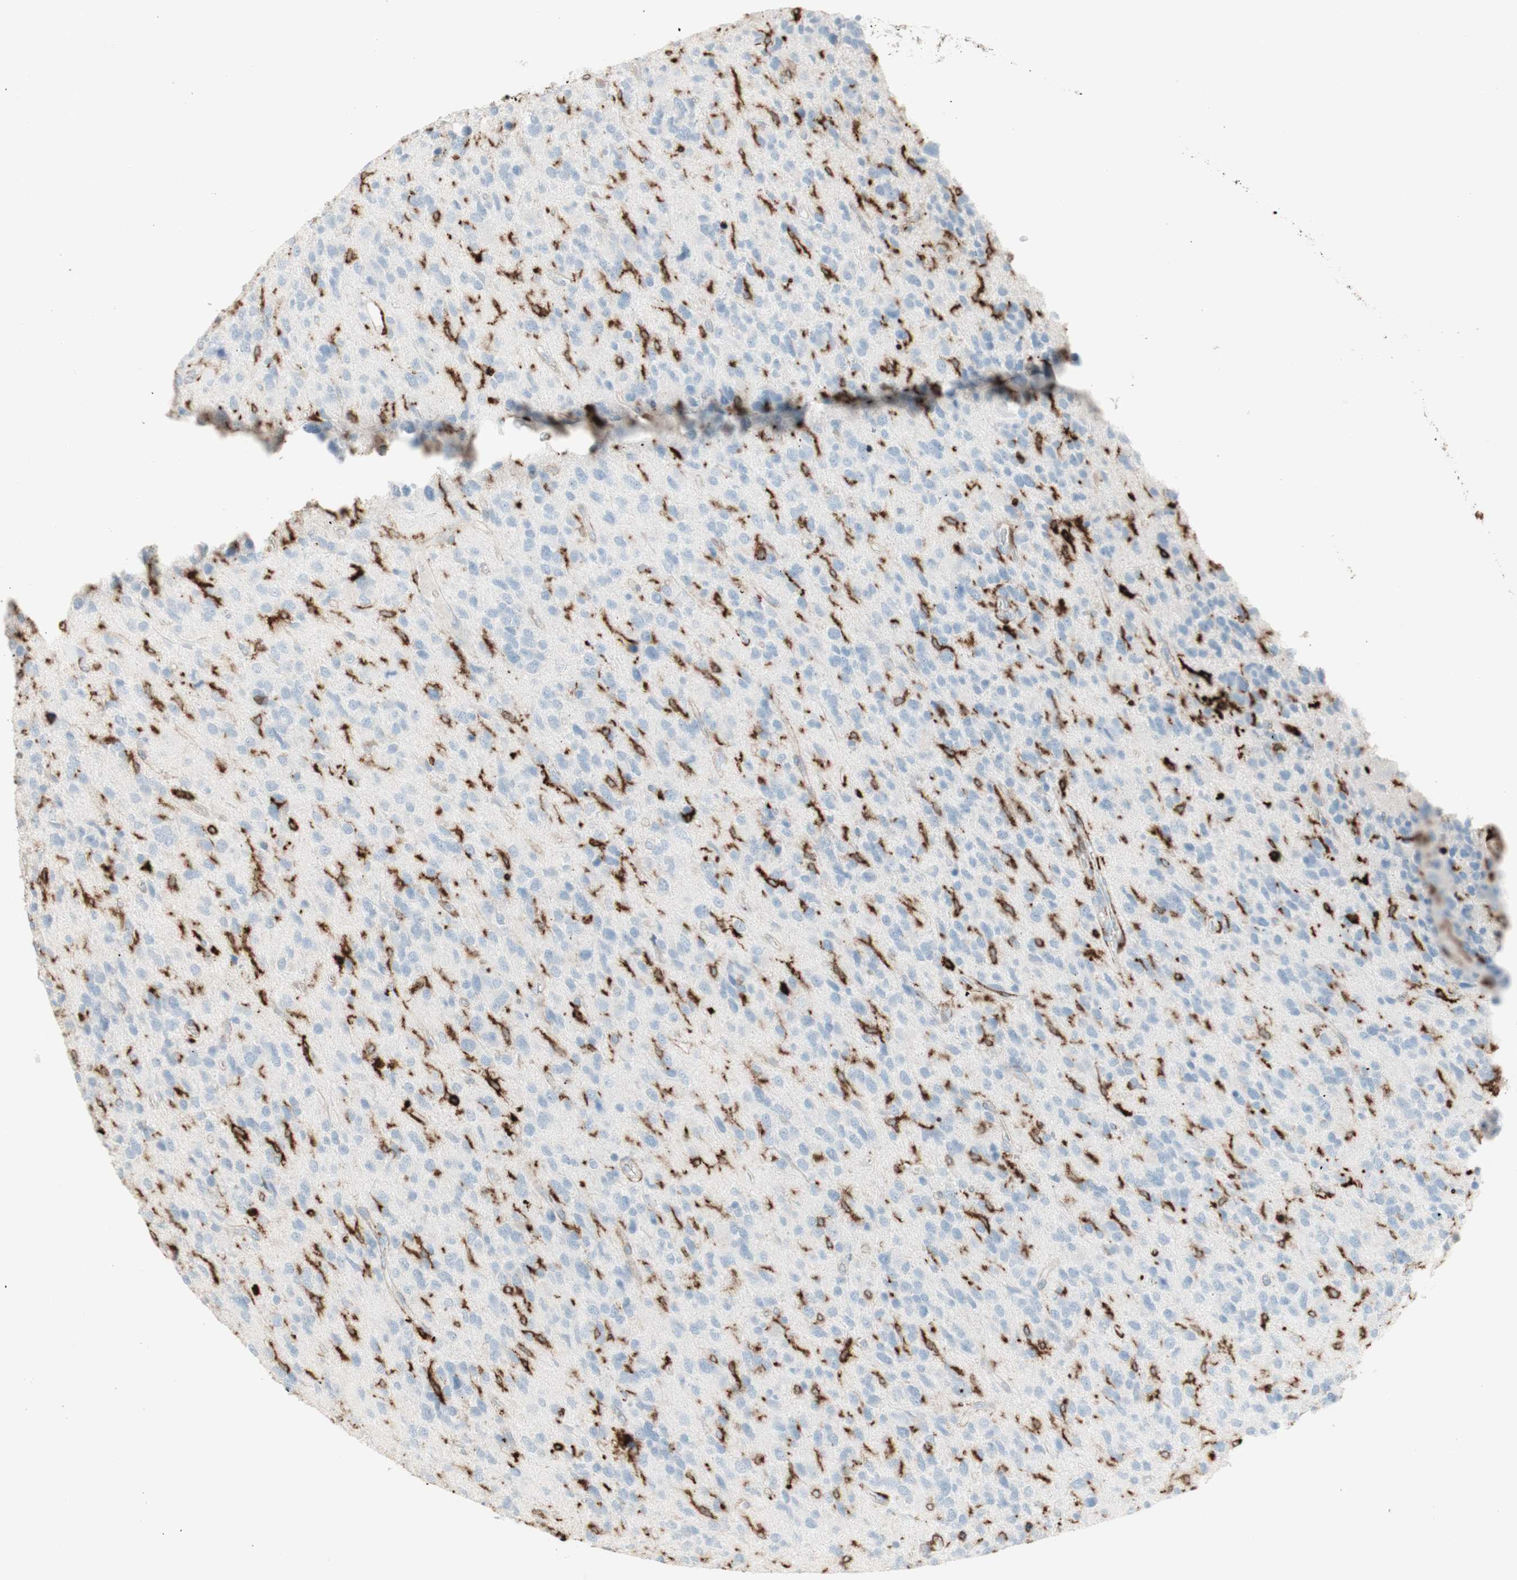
{"staining": {"intensity": "moderate", "quantity": "<25%", "location": "cytoplasmic/membranous"}, "tissue": "glioma", "cell_type": "Tumor cells", "image_type": "cancer", "snomed": [{"axis": "morphology", "description": "Glioma, malignant, High grade"}, {"axis": "topography", "description": "Brain"}], "caption": "High-magnification brightfield microscopy of malignant glioma (high-grade) stained with DAB (3,3'-diaminobenzidine) (brown) and counterstained with hematoxylin (blue). tumor cells exhibit moderate cytoplasmic/membranous staining is appreciated in approximately<25% of cells.", "gene": "HLA-DPB1", "patient": {"sex": "female", "age": 58}}